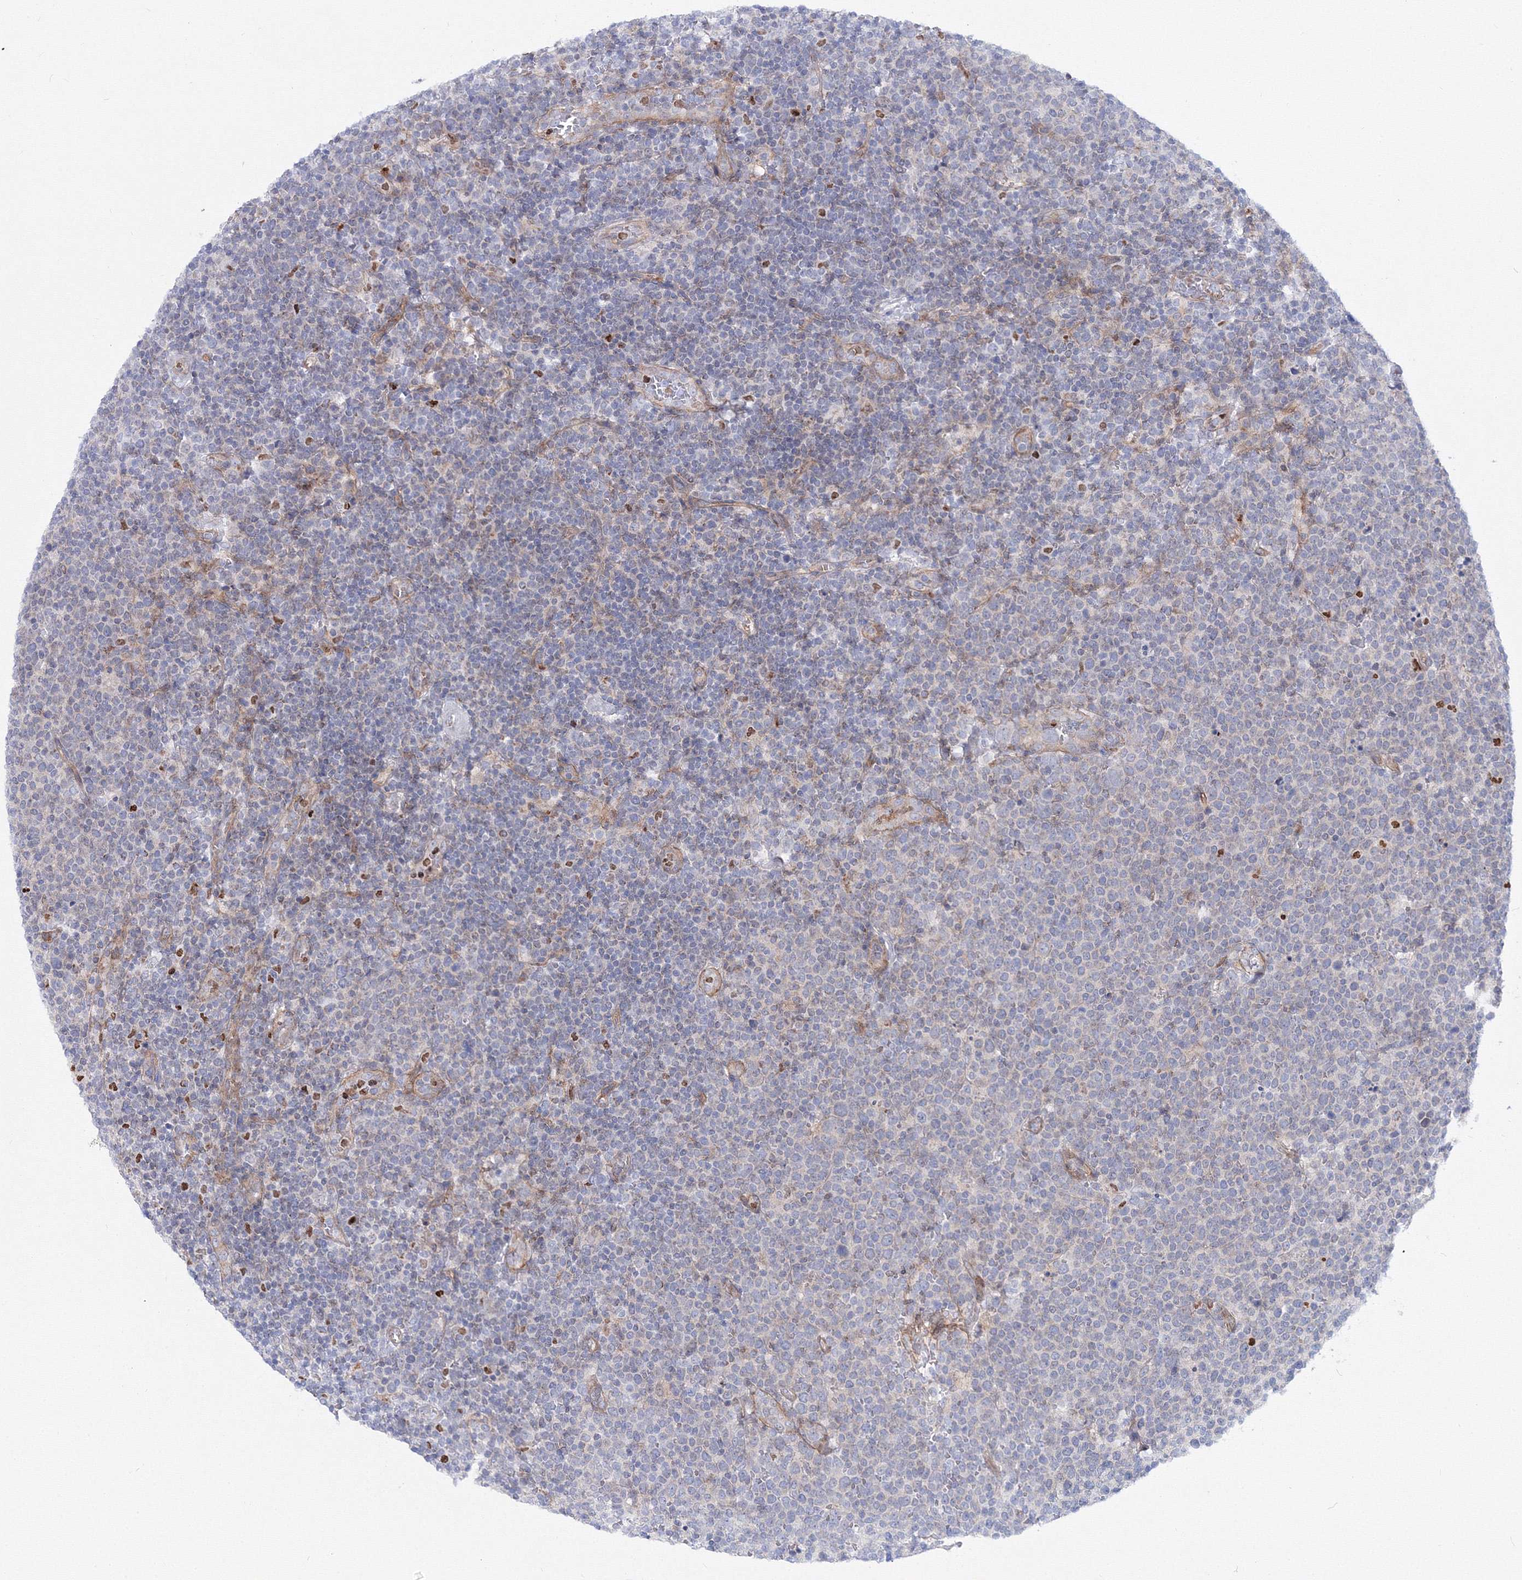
{"staining": {"intensity": "negative", "quantity": "none", "location": "none"}, "tissue": "lymphoma", "cell_type": "Tumor cells", "image_type": "cancer", "snomed": [{"axis": "morphology", "description": "Malignant lymphoma, non-Hodgkin's type, High grade"}, {"axis": "topography", "description": "Lymph node"}], "caption": "This is an immunohistochemistry (IHC) photomicrograph of human lymphoma. There is no positivity in tumor cells.", "gene": "C11orf52", "patient": {"sex": "male", "age": 61}}